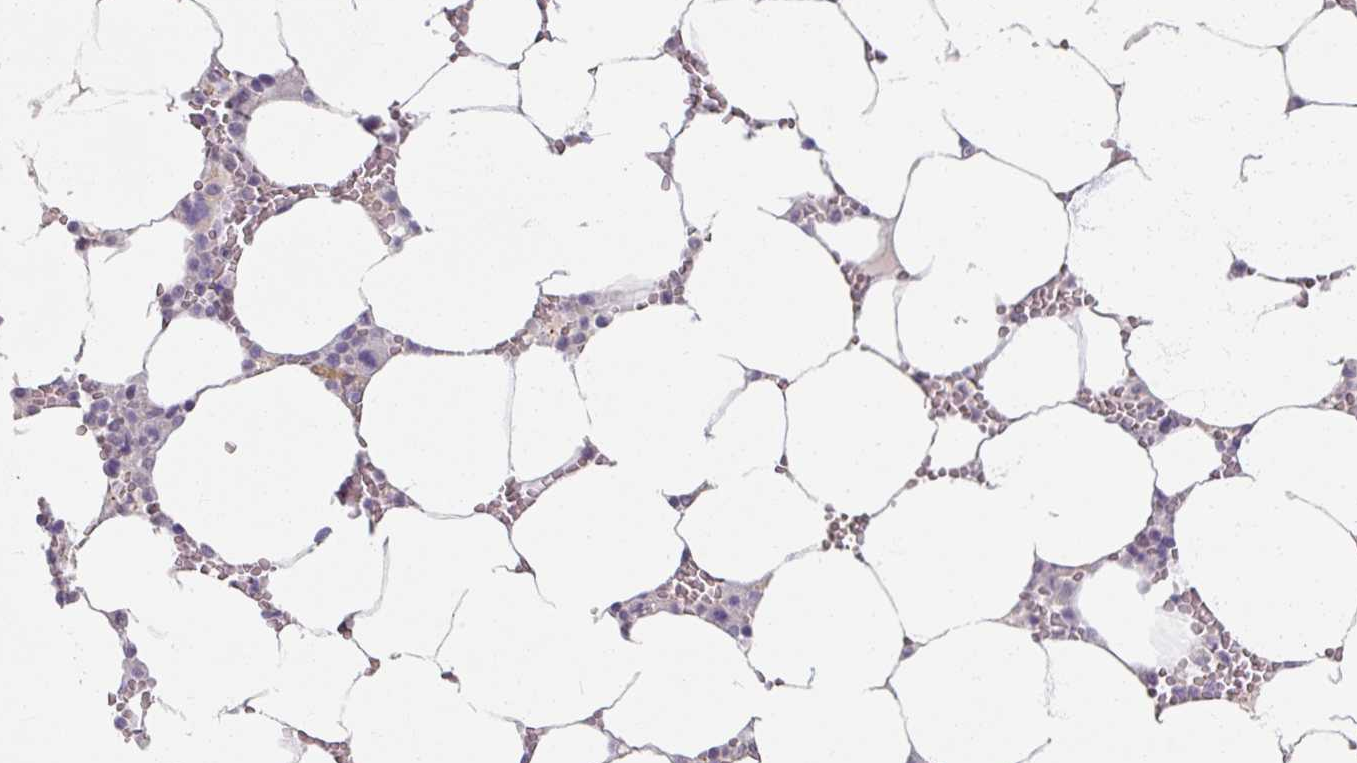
{"staining": {"intensity": "negative", "quantity": "none", "location": "none"}, "tissue": "bone marrow", "cell_type": "Hematopoietic cells", "image_type": "normal", "snomed": [{"axis": "morphology", "description": "Normal tissue, NOS"}, {"axis": "topography", "description": "Bone marrow"}], "caption": "Hematopoietic cells show no significant expression in benign bone marrow. The staining is performed using DAB brown chromogen with nuclei counter-stained in using hematoxylin.", "gene": "SOX11", "patient": {"sex": "male", "age": 70}}